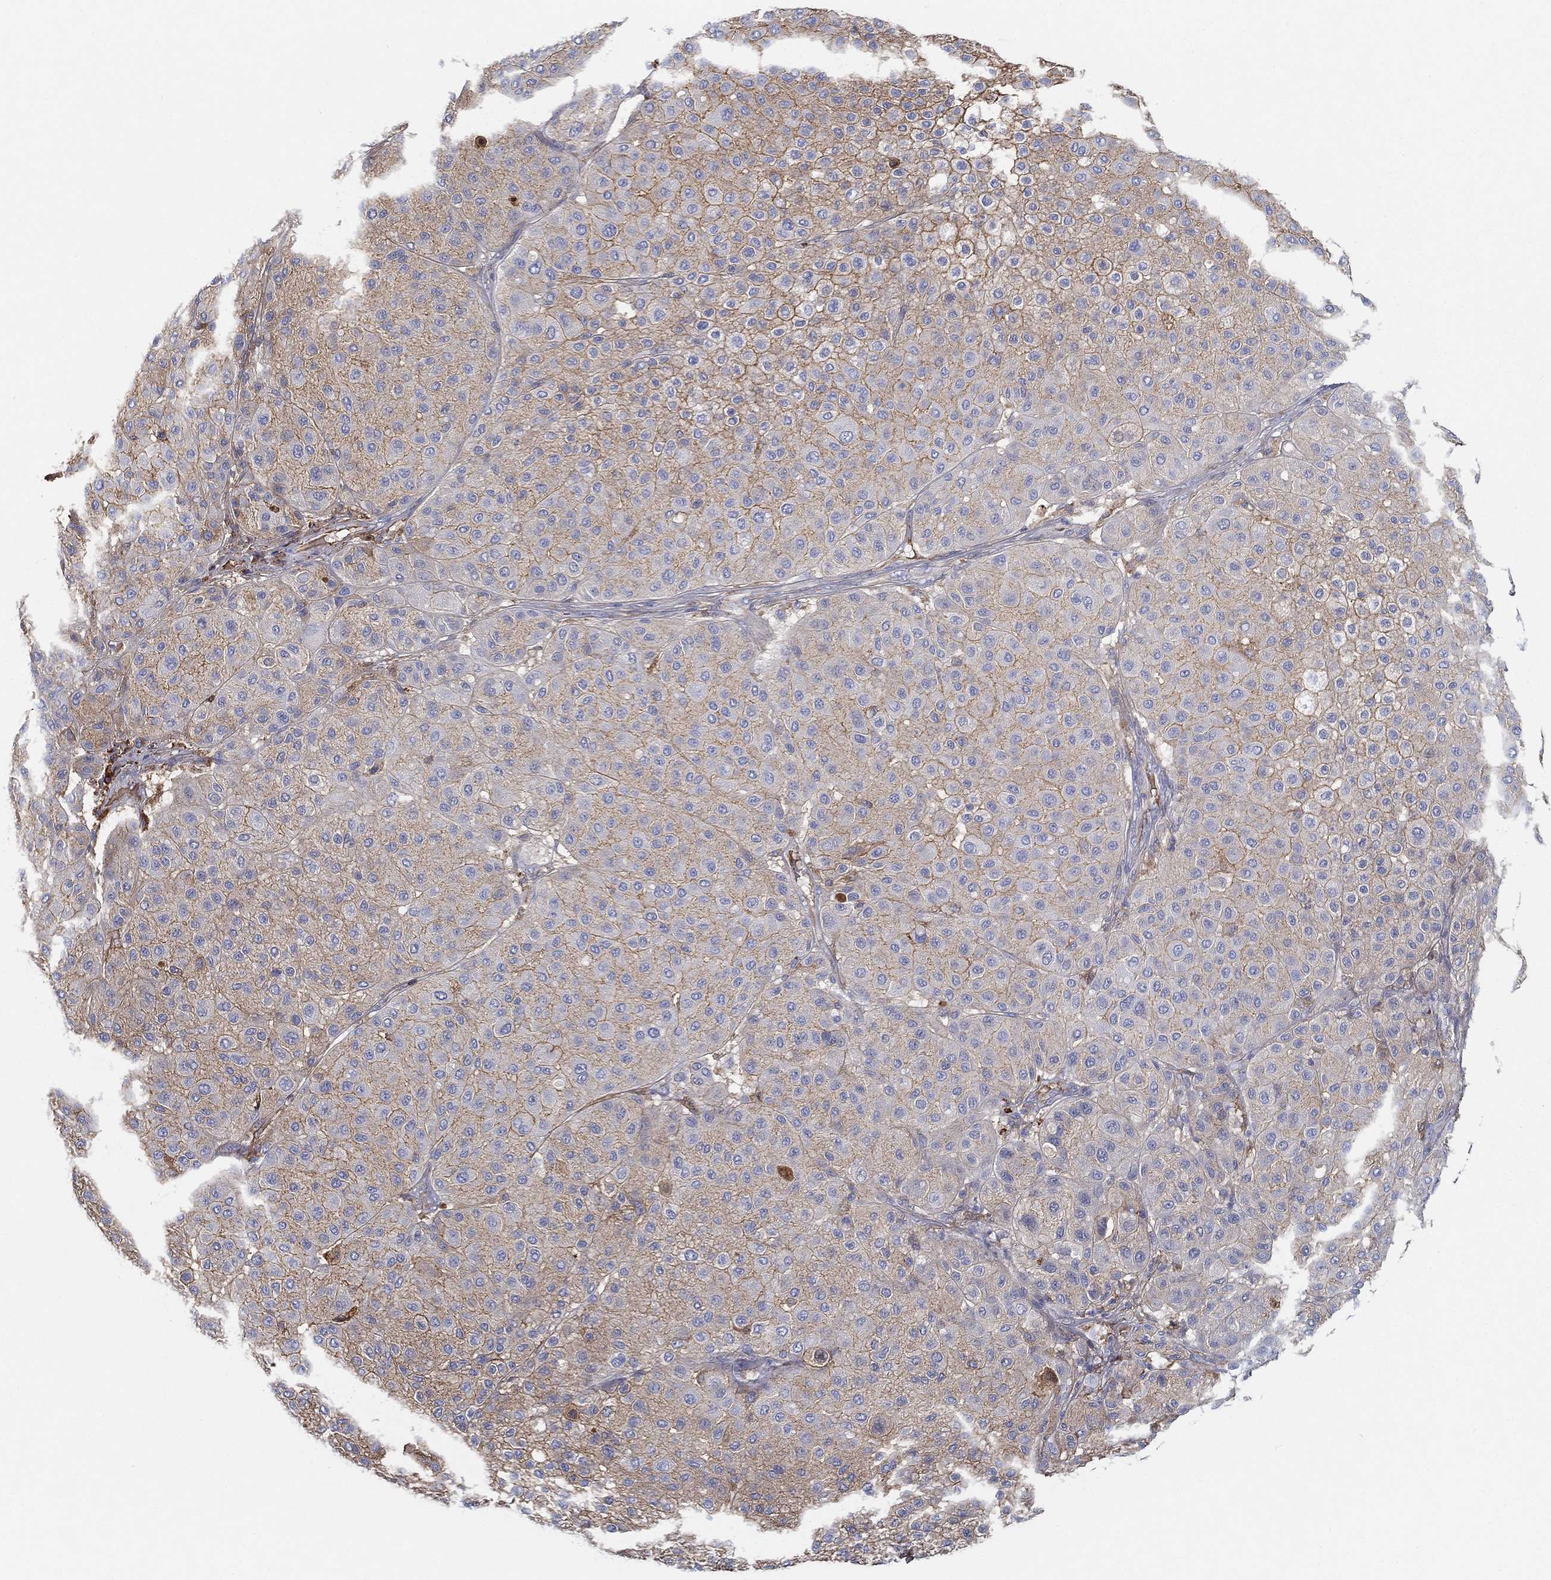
{"staining": {"intensity": "moderate", "quantity": "25%-75%", "location": "cytoplasmic/membranous"}, "tissue": "melanoma", "cell_type": "Tumor cells", "image_type": "cancer", "snomed": [{"axis": "morphology", "description": "Malignant melanoma, Metastatic site"}, {"axis": "topography", "description": "Smooth muscle"}], "caption": "This is an image of immunohistochemistry staining of melanoma, which shows moderate staining in the cytoplasmic/membranous of tumor cells.", "gene": "IFNB1", "patient": {"sex": "male", "age": 41}}